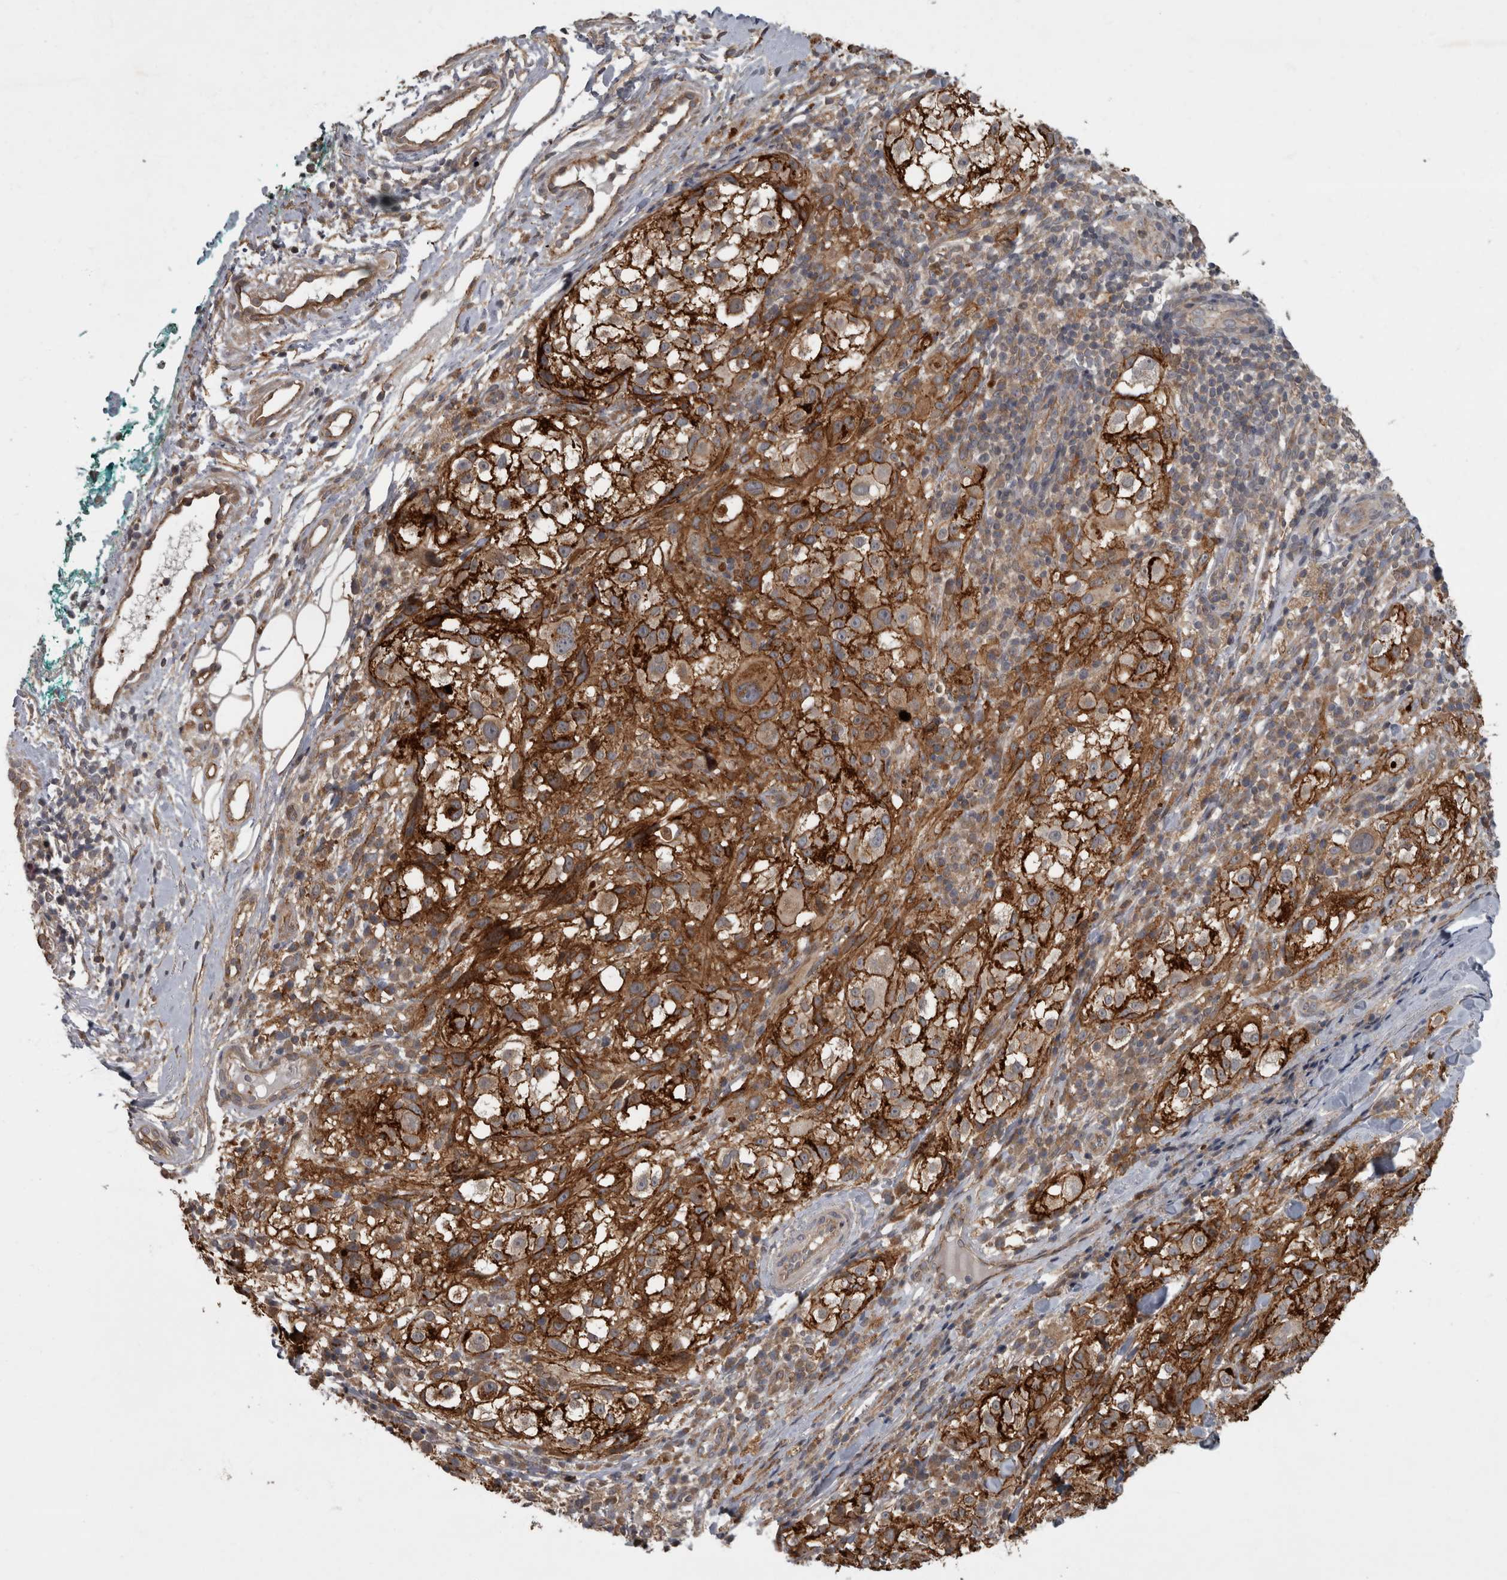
{"staining": {"intensity": "strong", "quantity": ">75%", "location": "cytoplasmic/membranous"}, "tissue": "melanoma", "cell_type": "Tumor cells", "image_type": "cancer", "snomed": [{"axis": "morphology", "description": "Necrosis, NOS"}, {"axis": "morphology", "description": "Malignant melanoma, NOS"}, {"axis": "topography", "description": "Skin"}], "caption": "About >75% of tumor cells in melanoma show strong cytoplasmic/membranous protein expression as visualized by brown immunohistochemical staining.", "gene": "VEGFD", "patient": {"sex": "female", "age": 87}}